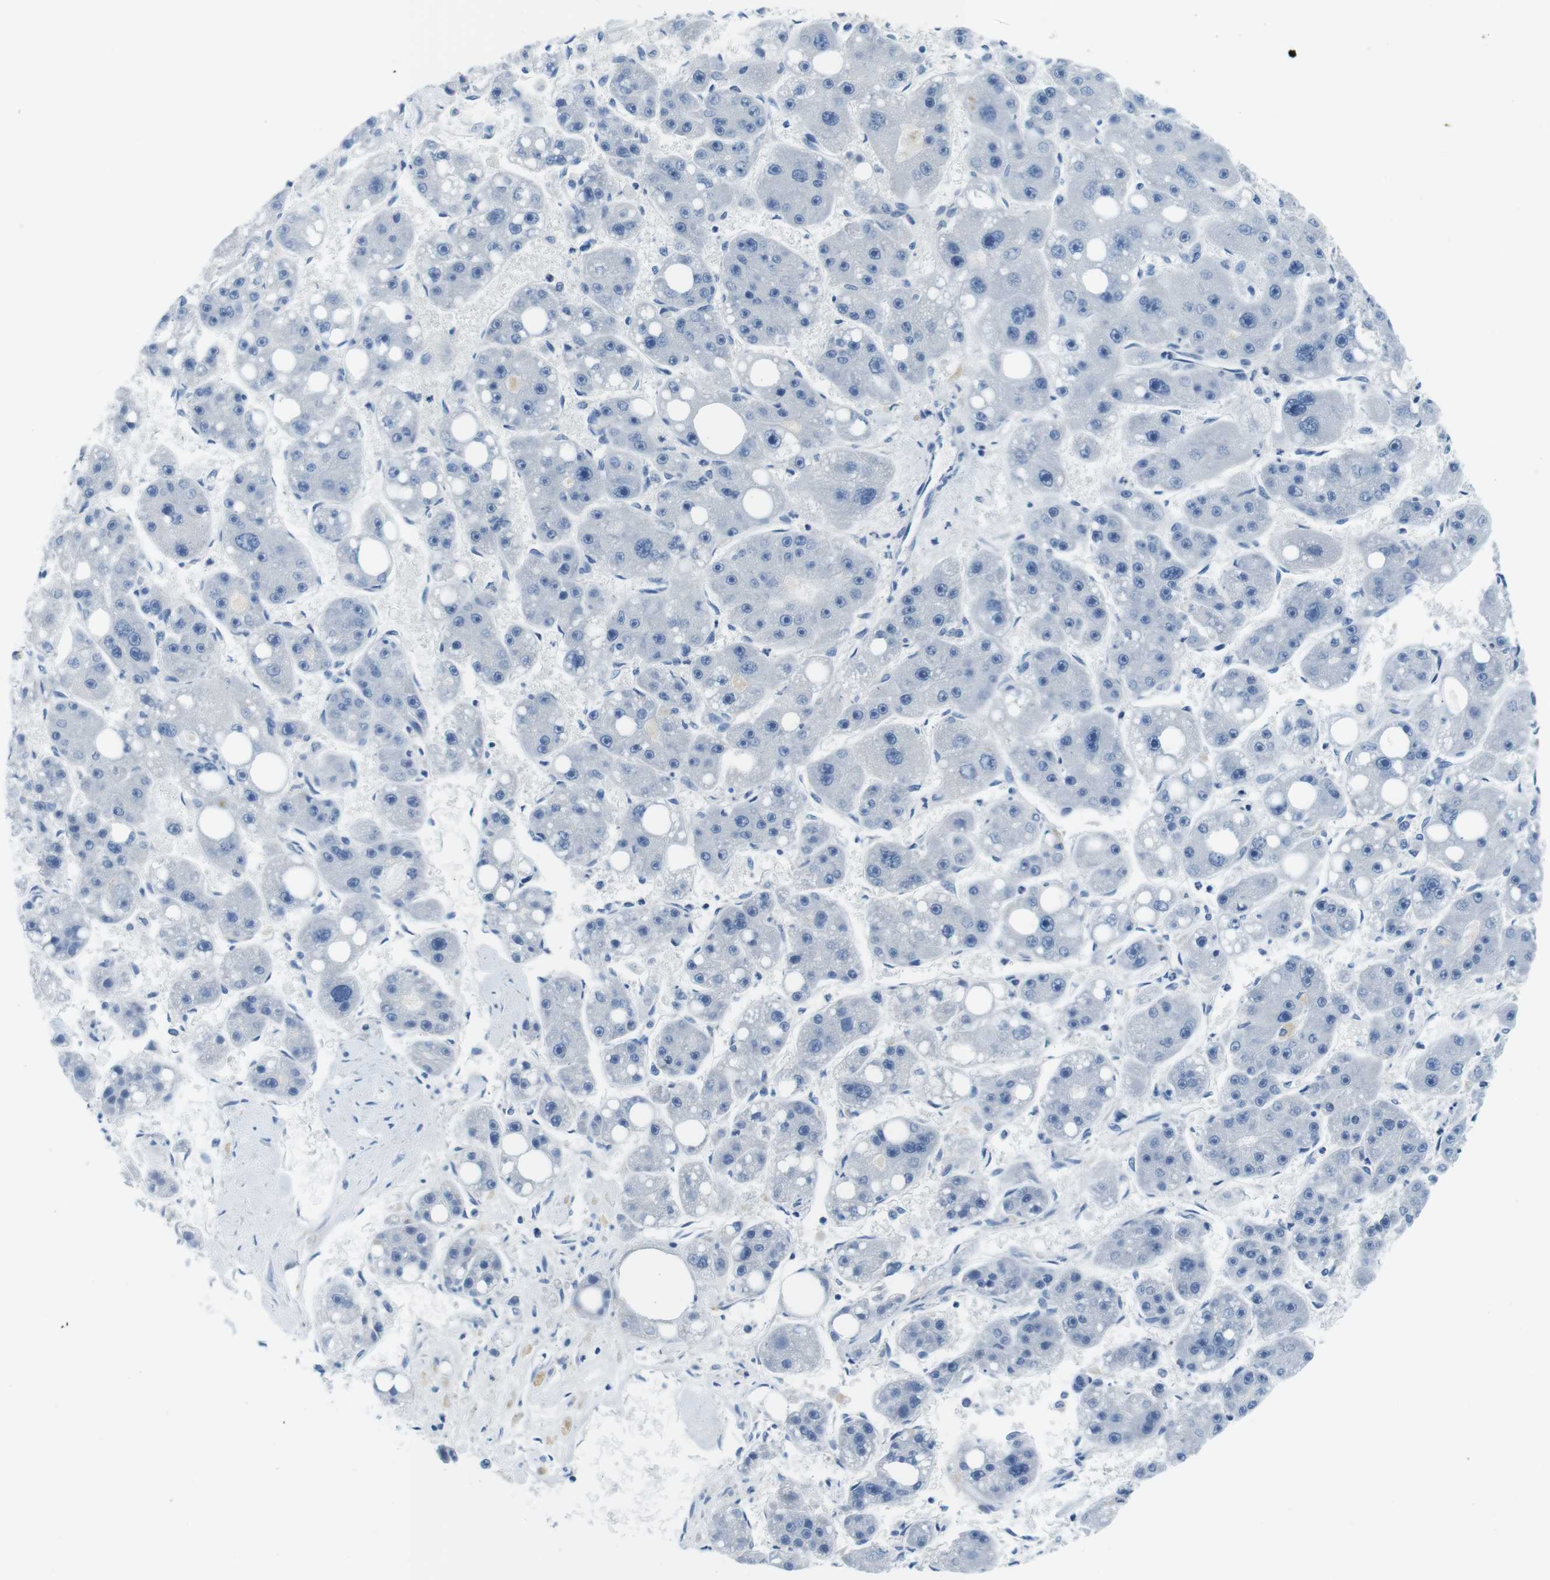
{"staining": {"intensity": "negative", "quantity": "none", "location": "none"}, "tissue": "liver cancer", "cell_type": "Tumor cells", "image_type": "cancer", "snomed": [{"axis": "morphology", "description": "Carcinoma, Hepatocellular, NOS"}, {"axis": "topography", "description": "Liver"}], "caption": "Tumor cells are negative for protein expression in human liver hepatocellular carcinoma.", "gene": "IGHD", "patient": {"sex": "female", "age": 61}}